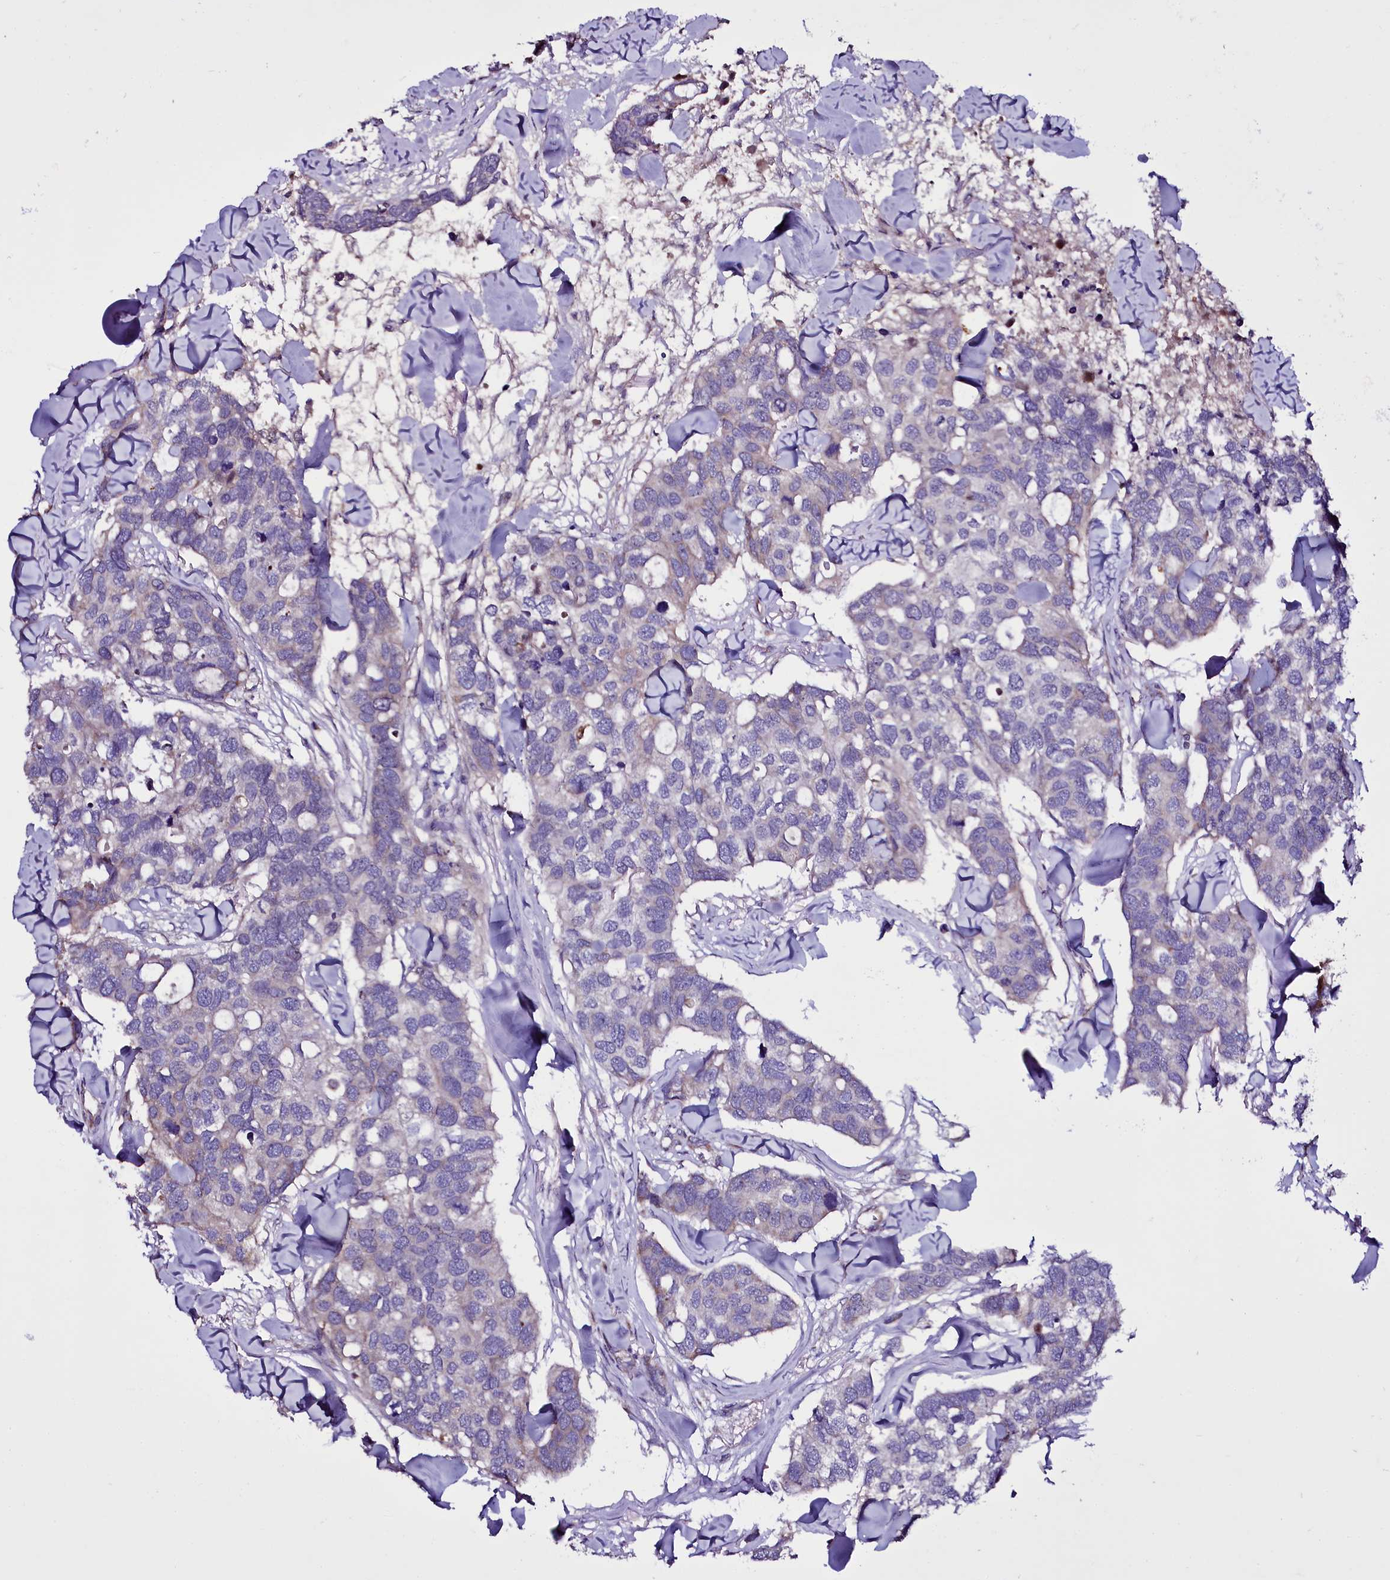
{"staining": {"intensity": "negative", "quantity": "none", "location": "none"}, "tissue": "breast cancer", "cell_type": "Tumor cells", "image_type": "cancer", "snomed": [{"axis": "morphology", "description": "Duct carcinoma"}, {"axis": "topography", "description": "Breast"}], "caption": "Breast cancer stained for a protein using immunohistochemistry (IHC) exhibits no staining tumor cells.", "gene": "NAA80", "patient": {"sex": "female", "age": 83}}